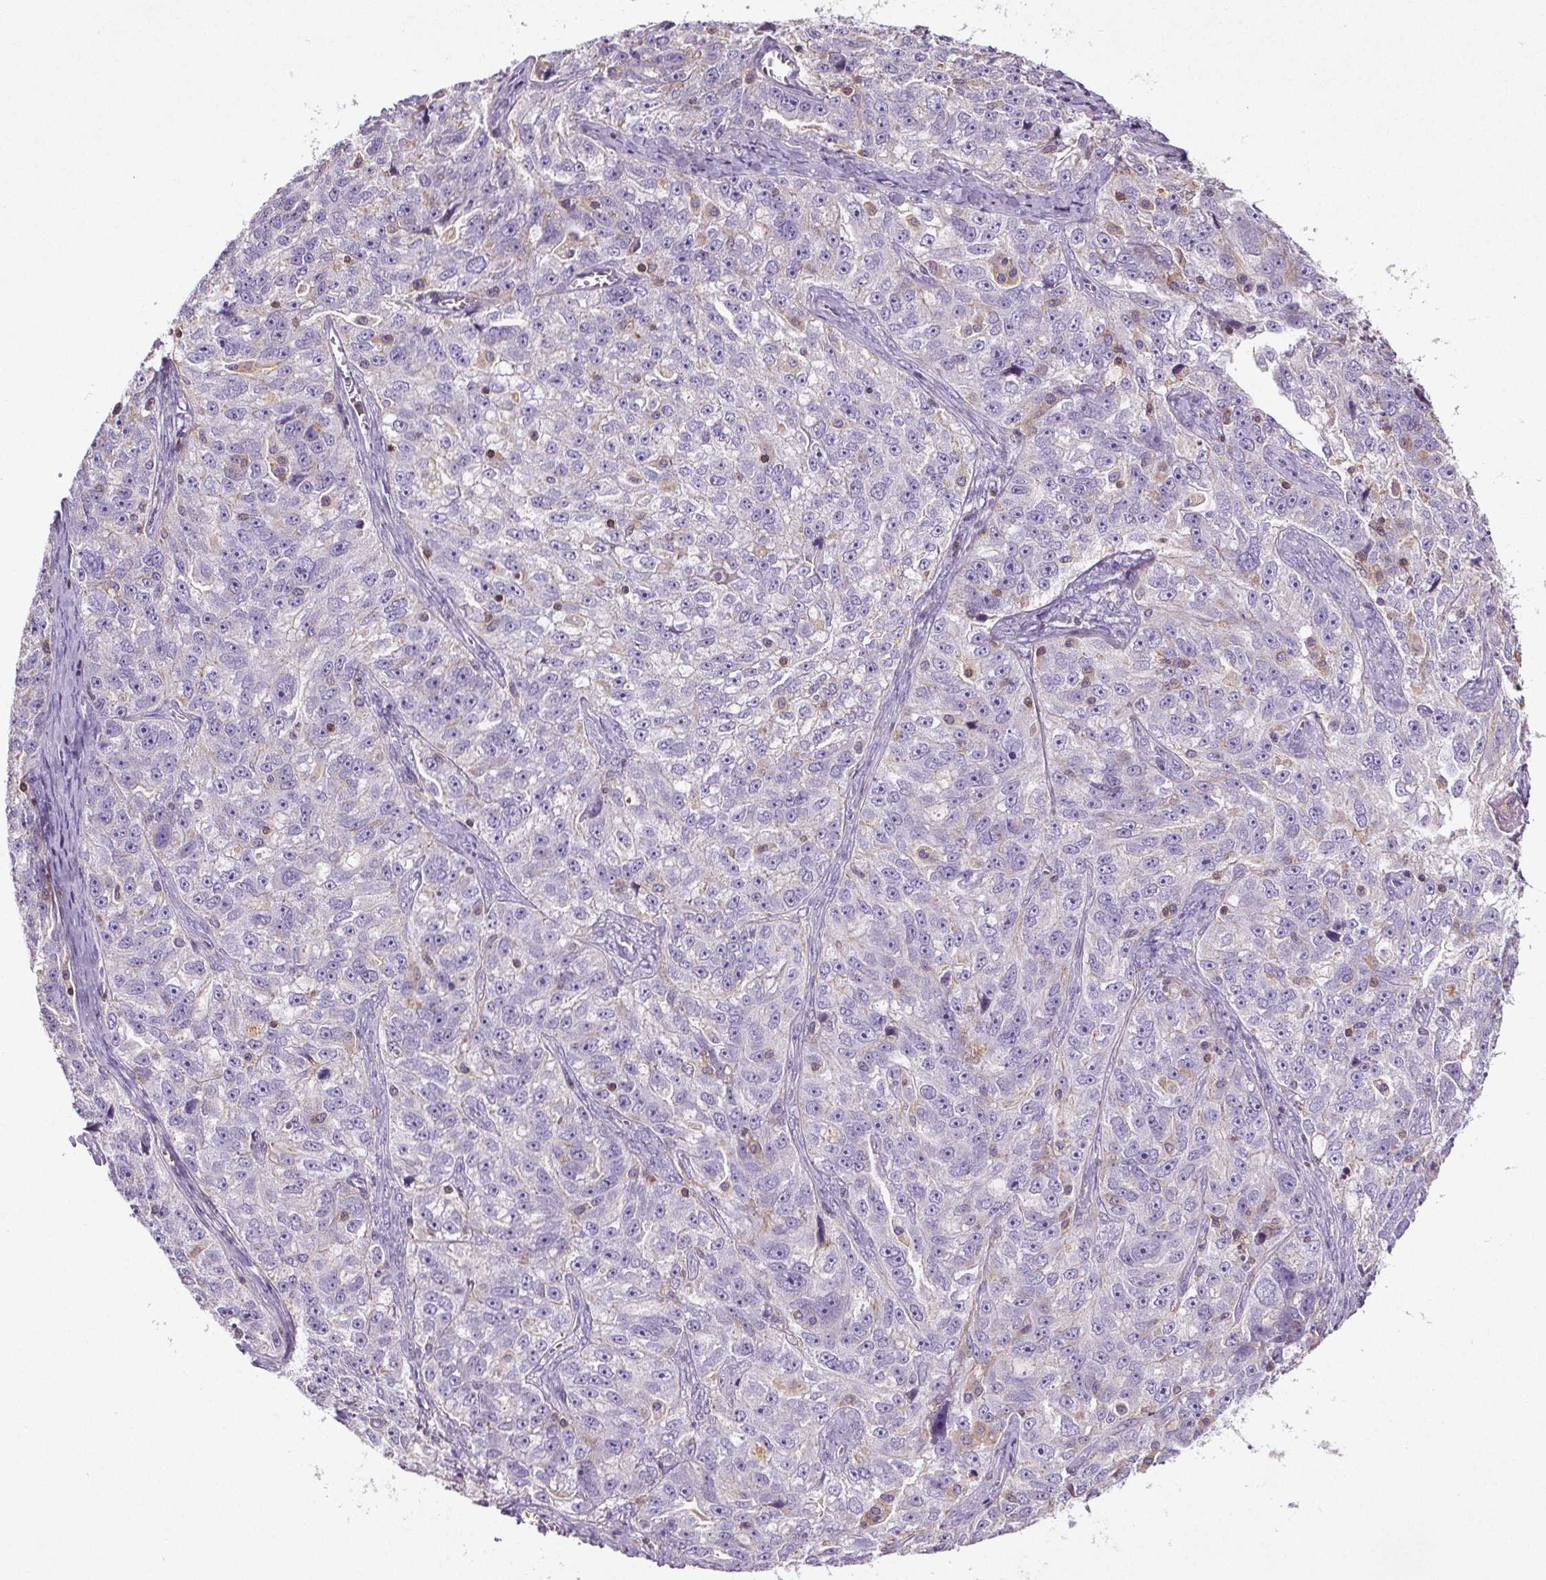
{"staining": {"intensity": "negative", "quantity": "none", "location": "none"}, "tissue": "ovarian cancer", "cell_type": "Tumor cells", "image_type": "cancer", "snomed": [{"axis": "morphology", "description": "Cystadenocarcinoma, serous, NOS"}, {"axis": "topography", "description": "Ovary"}], "caption": "The photomicrograph exhibits no staining of tumor cells in ovarian serous cystadenocarcinoma.", "gene": "C19orf84", "patient": {"sex": "female", "age": 51}}